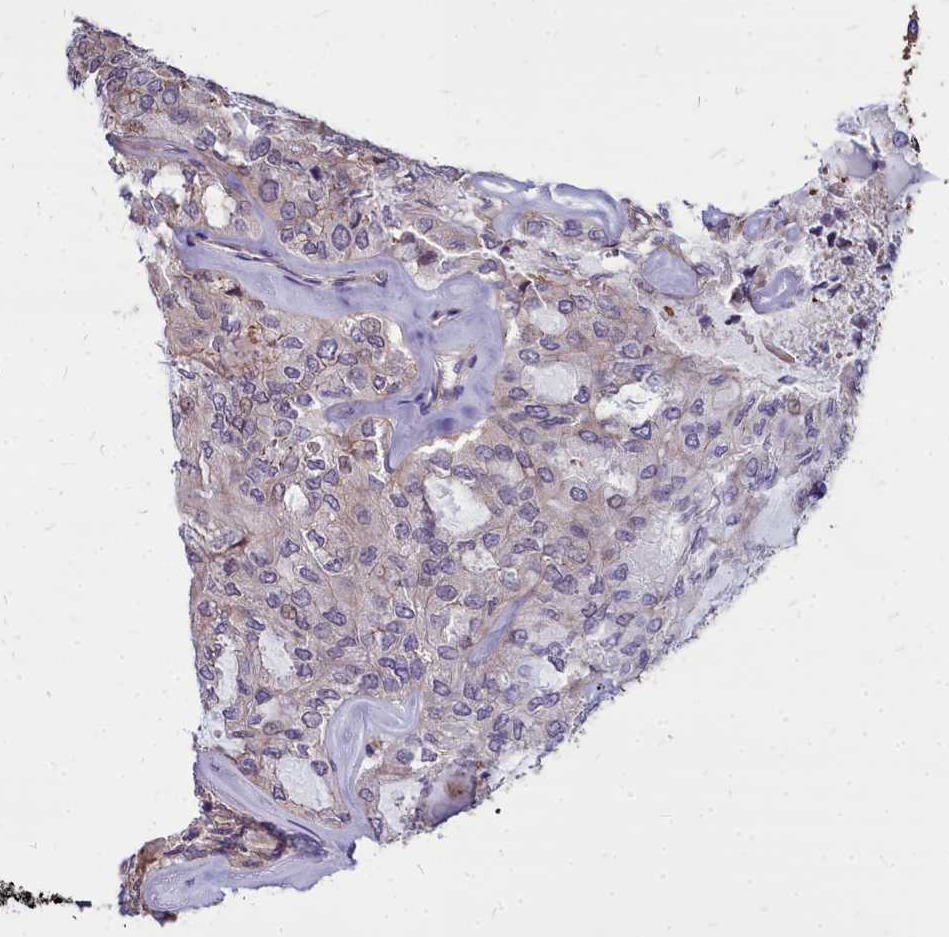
{"staining": {"intensity": "weak", "quantity": "<25%", "location": "cytoplasmic/membranous"}, "tissue": "thyroid cancer", "cell_type": "Tumor cells", "image_type": "cancer", "snomed": [{"axis": "morphology", "description": "Follicular adenoma carcinoma, NOS"}, {"axis": "topography", "description": "Thyroid gland"}], "caption": "The micrograph reveals no staining of tumor cells in follicular adenoma carcinoma (thyroid).", "gene": "TTC5", "patient": {"sex": "male", "age": 75}}